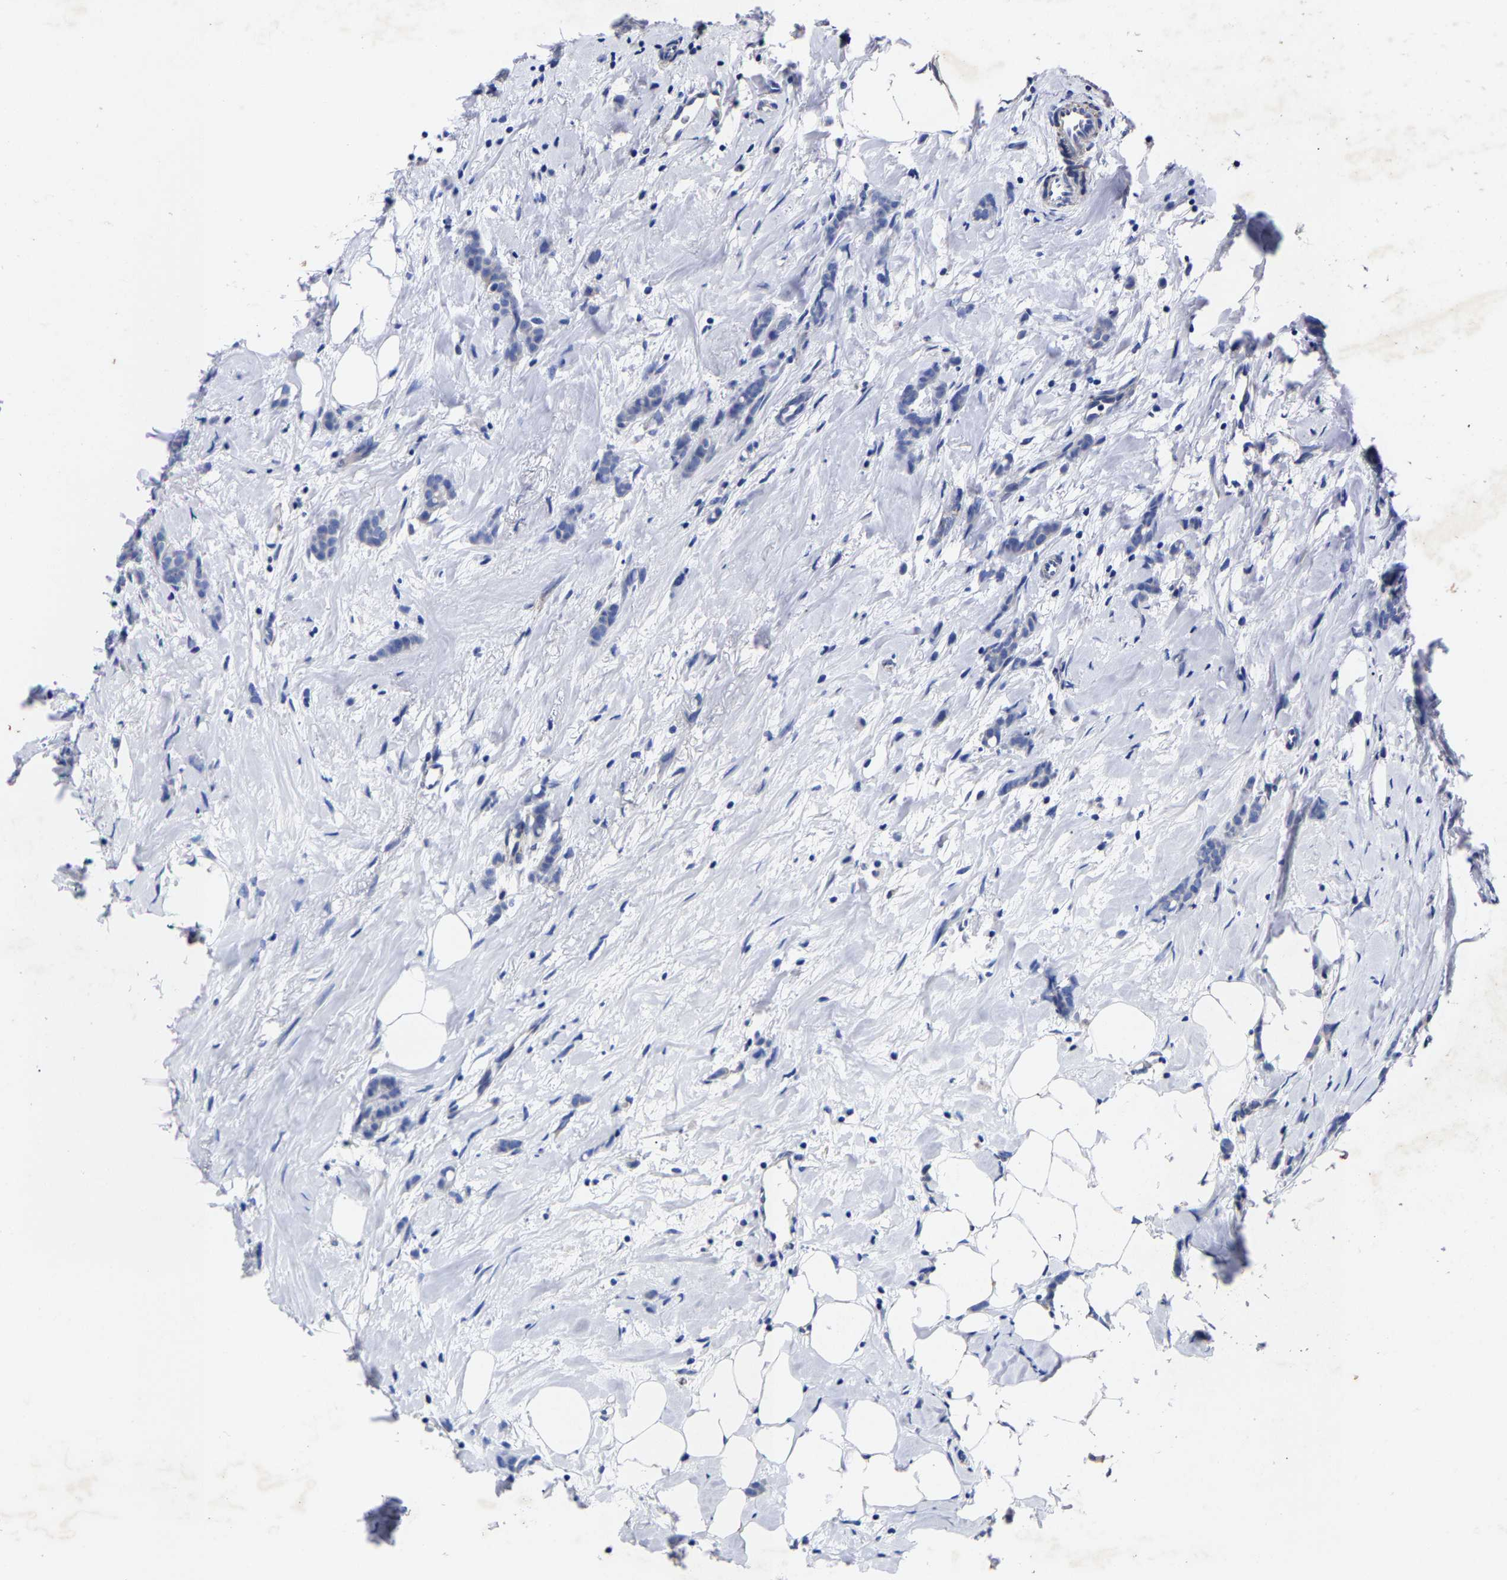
{"staining": {"intensity": "negative", "quantity": "none", "location": "none"}, "tissue": "breast cancer", "cell_type": "Tumor cells", "image_type": "cancer", "snomed": [{"axis": "morphology", "description": "Lobular carcinoma, in situ"}, {"axis": "morphology", "description": "Lobular carcinoma"}, {"axis": "topography", "description": "Breast"}], "caption": "Immunohistochemistry of breast lobular carcinoma in situ demonstrates no expression in tumor cells. (DAB (3,3'-diaminobenzidine) immunohistochemistry, high magnification).", "gene": "AASS", "patient": {"sex": "female", "age": 41}}